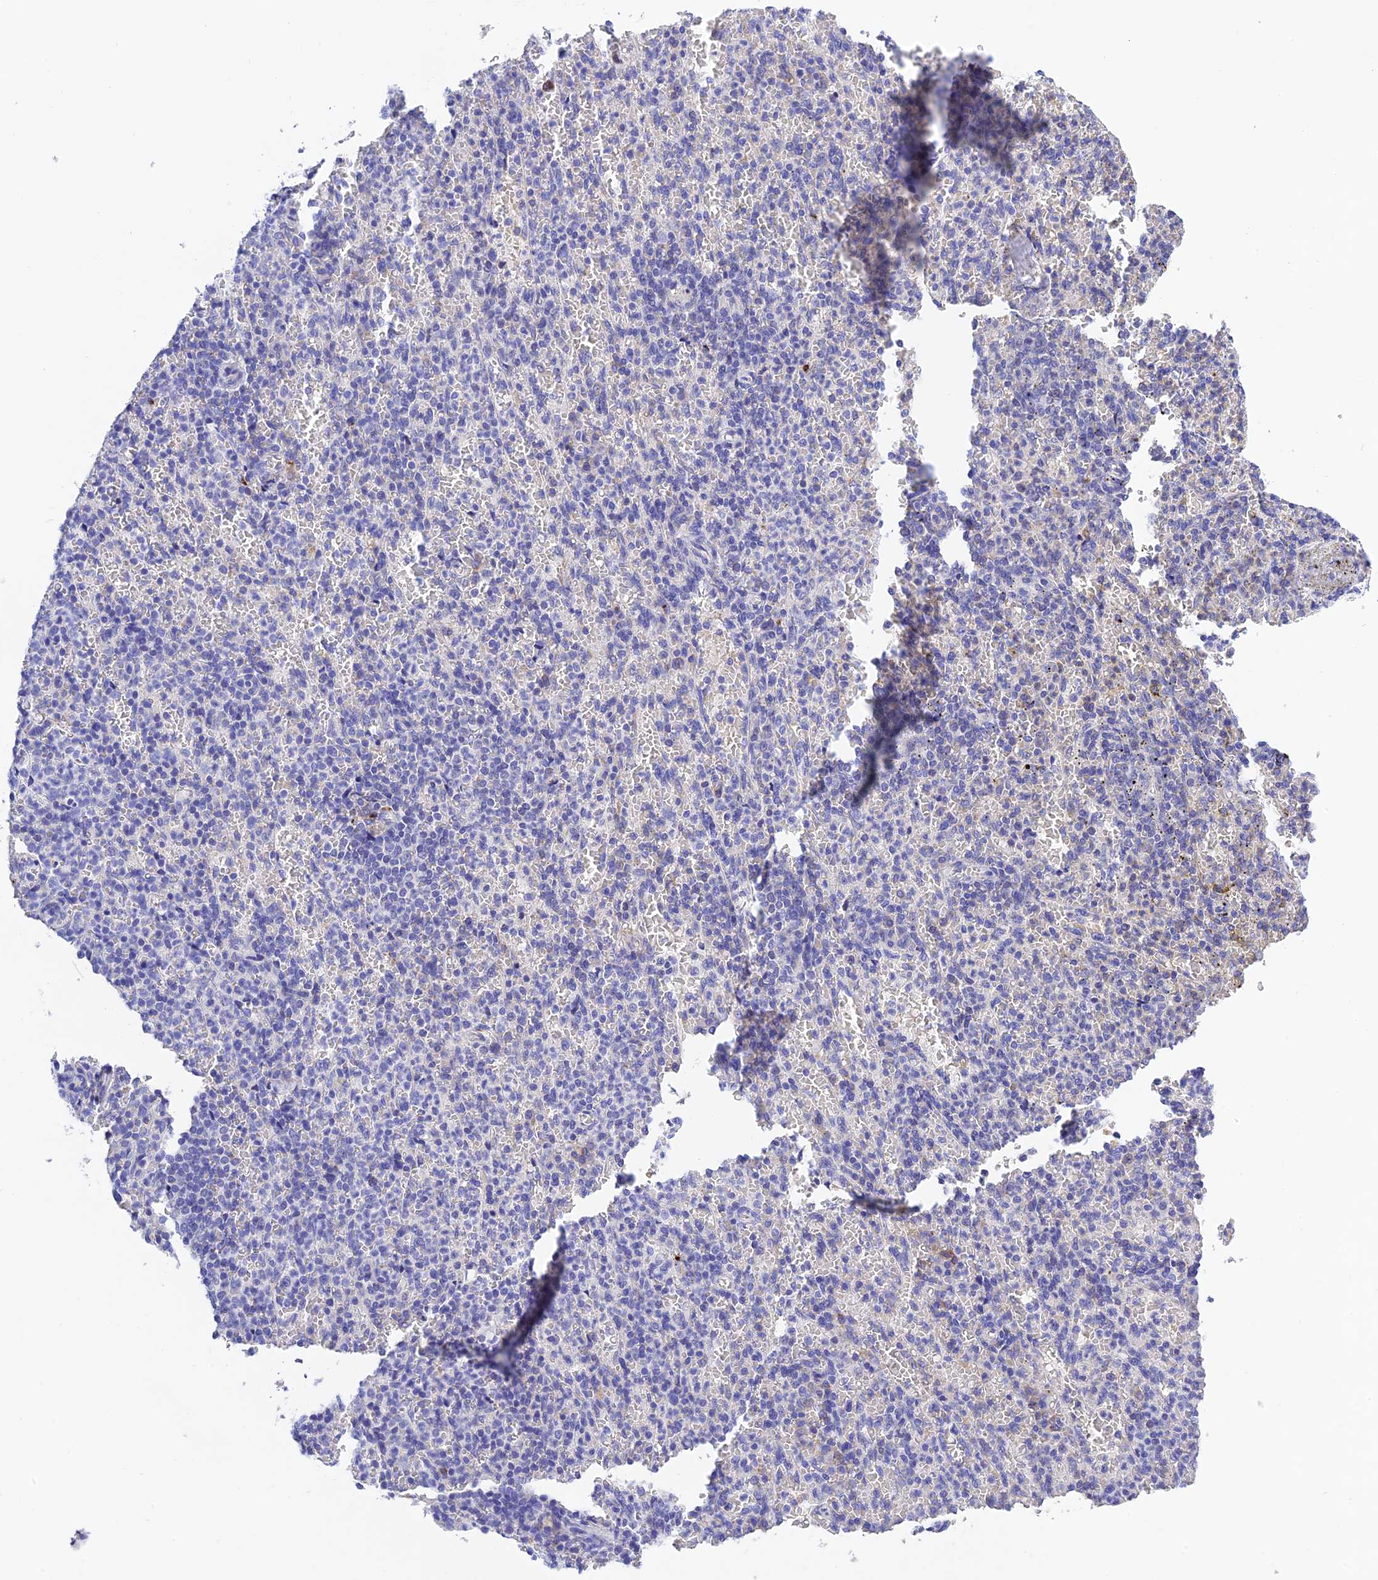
{"staining": {"intensity": "negative", "quantity": "none", "location": "none"}, "tissue": "spleen", "cell_type": "Cells in red pulp", "image_type": "normal", "snomed": [{"axis": "morphology", "description": "Normal tissue, NOS"}, {"axis": "topography", "description": "Spleen"}], "caption": "The immunohistochemistry photomicrograph has no significant positivity in cells in red pulp of spleen. (Immunohistochemistry, brightfield microscopy, high magnification).", "gene": "MS4A5", "patient": {"sex": "female", "age": 74}}